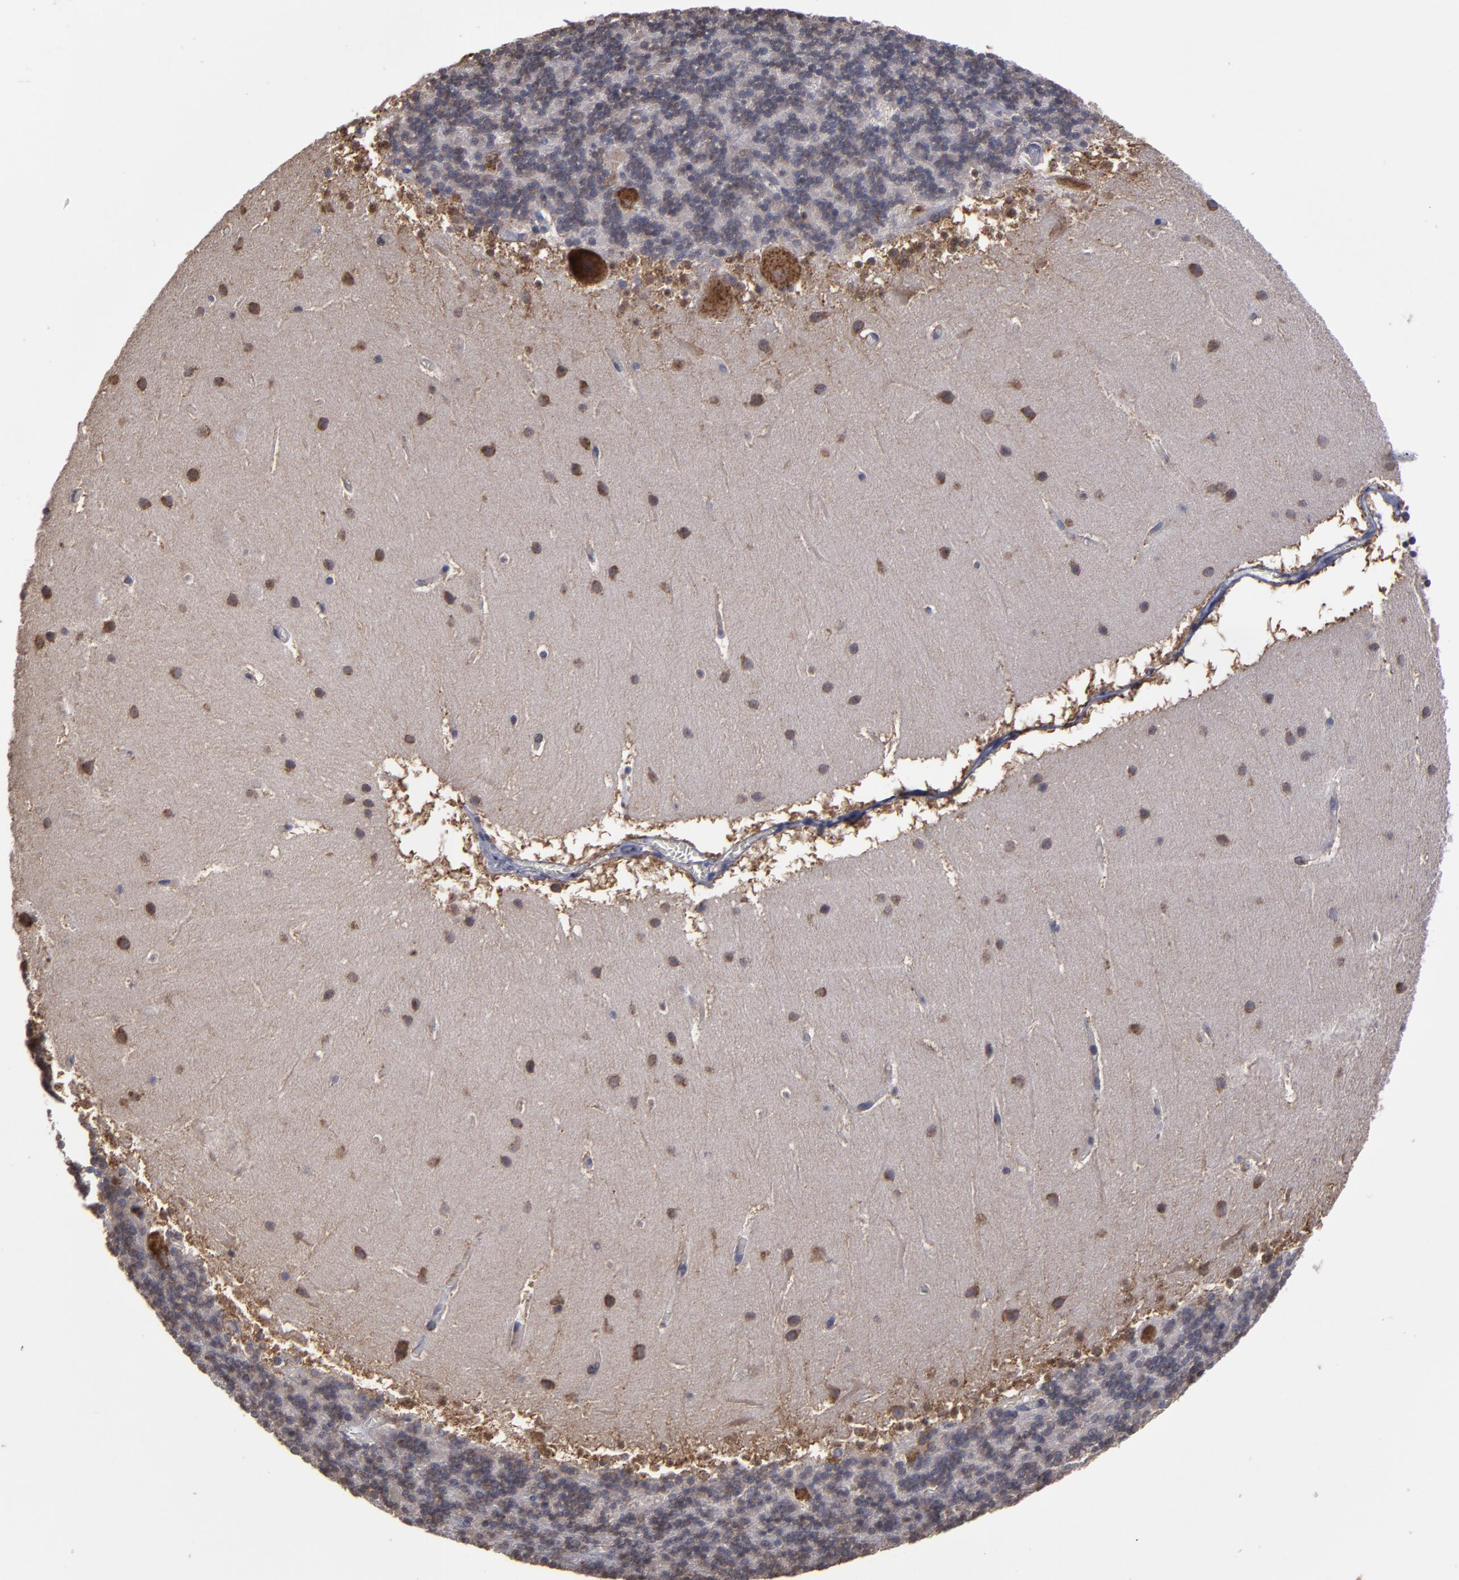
{"staining": {"intensity": "weak", "quantity": ">75%", "location": "cytoplasmic/membranous"}, "tissue": "cerebellum", "cell_type": "Cells in granular layer", "image_type": "normal", "snomed": [{"axis": "morphology", "description": "Normal tissue, NOS"}, {"axis": "topography", "description": "Cerebellum"}], "caption": "Immunohistochemistry photomicrograph of benign cerebellum: cerebellum stained using IHC shows low levels of weak protein expression localized specifically in the cytoplasmic/membranous of cells in granular layer, appearing as a cytoplasmic/membranous brown color.", "gene": "SND1", "patient": {"sex": "male", "age": 45}}